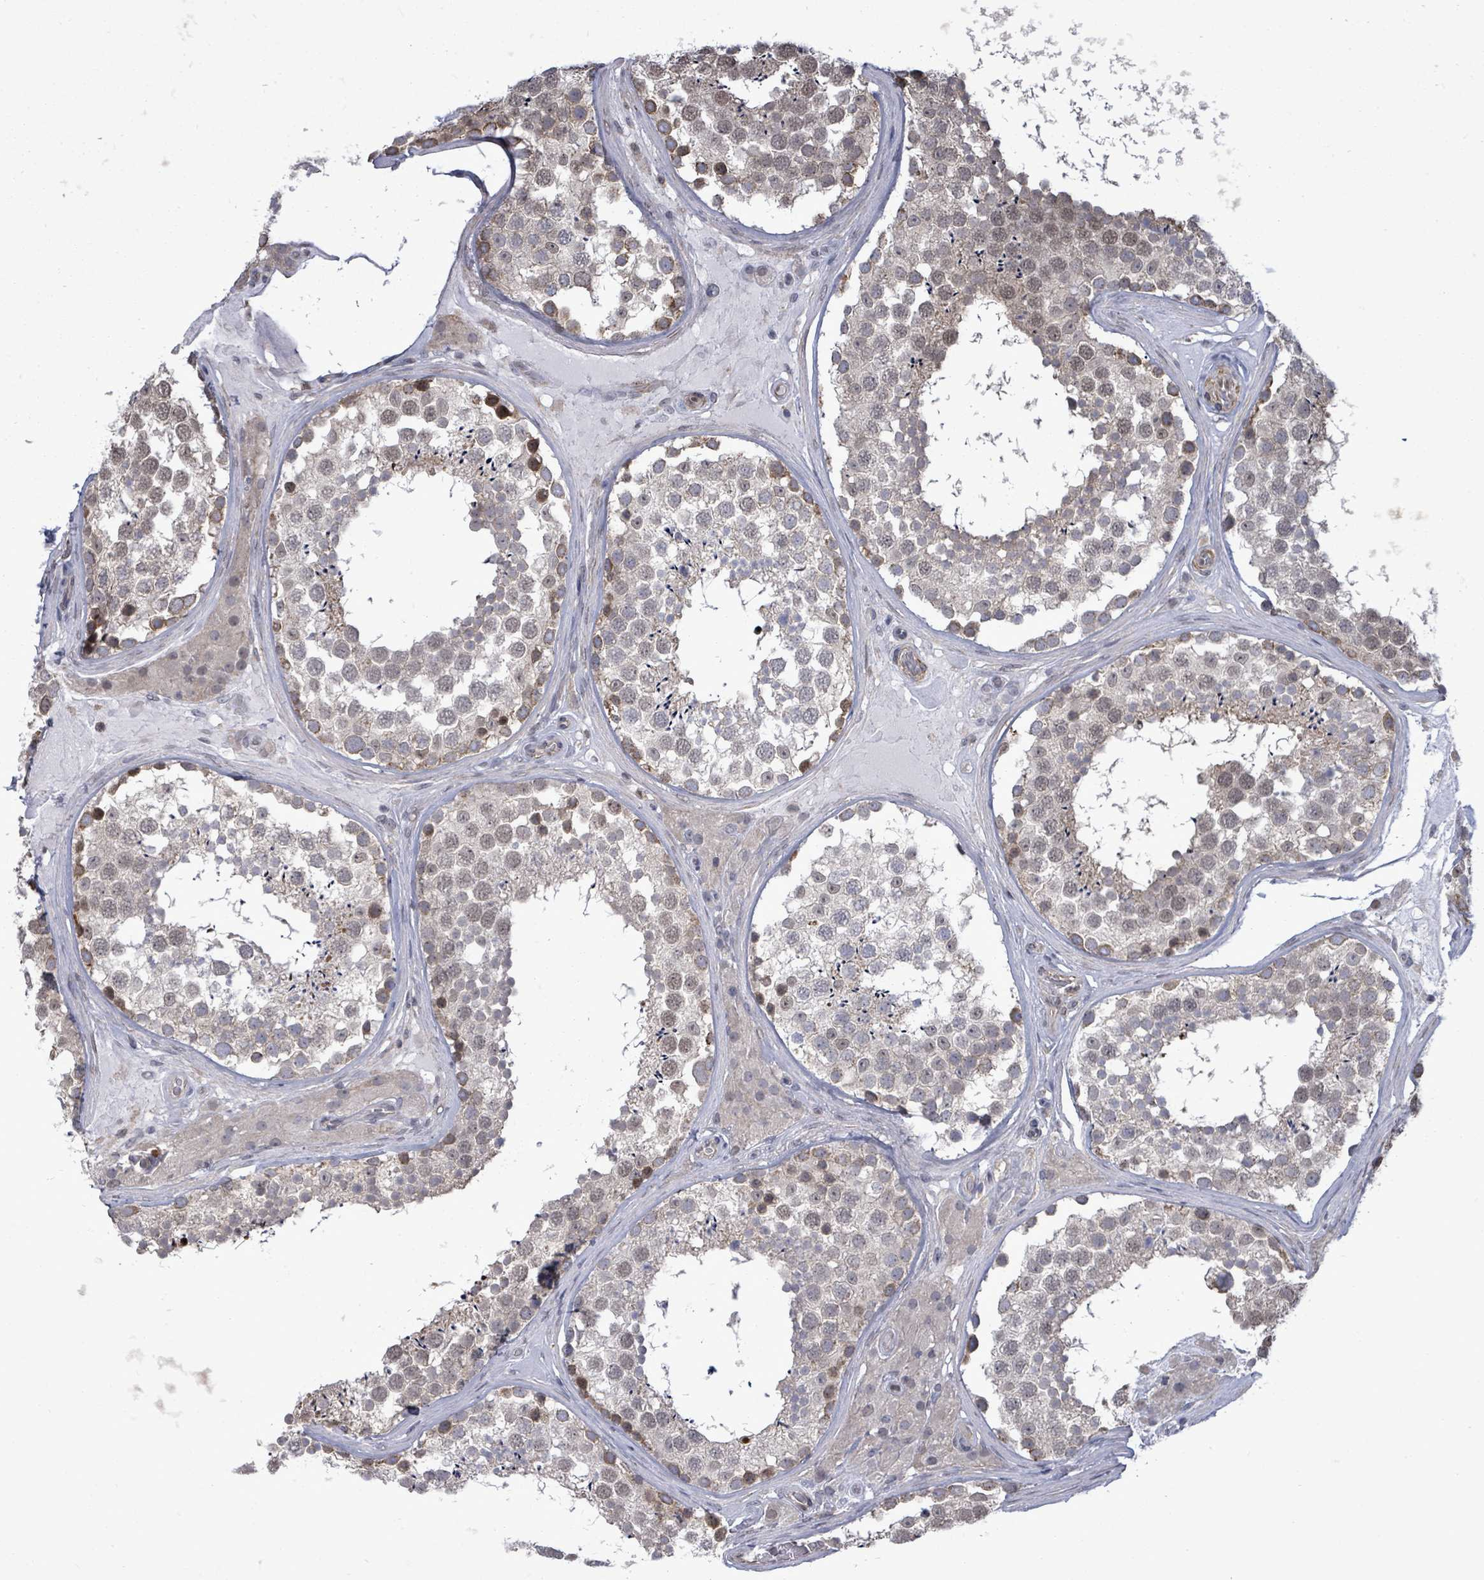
{"staining": {"intensity": "weak", "quantity": "25%-75%", "location": "nuclear"}, "tissue": "testis", "cell_type": "Cells in seminiferous ducts", "image_type": "normal", "snomed": [{"axis": "morphology", "description": "Normal tissue, NOS"}, {"axis": "topography", "description": "Testis"}], "caption": "Cells in seminiferous ducts reveal low levels of weak nuclear staining in approximately 25%-75% of cells in unremarkable human testis.", "gene": "PAPSS1", "patient": {"sex": "male", "age": 46}}